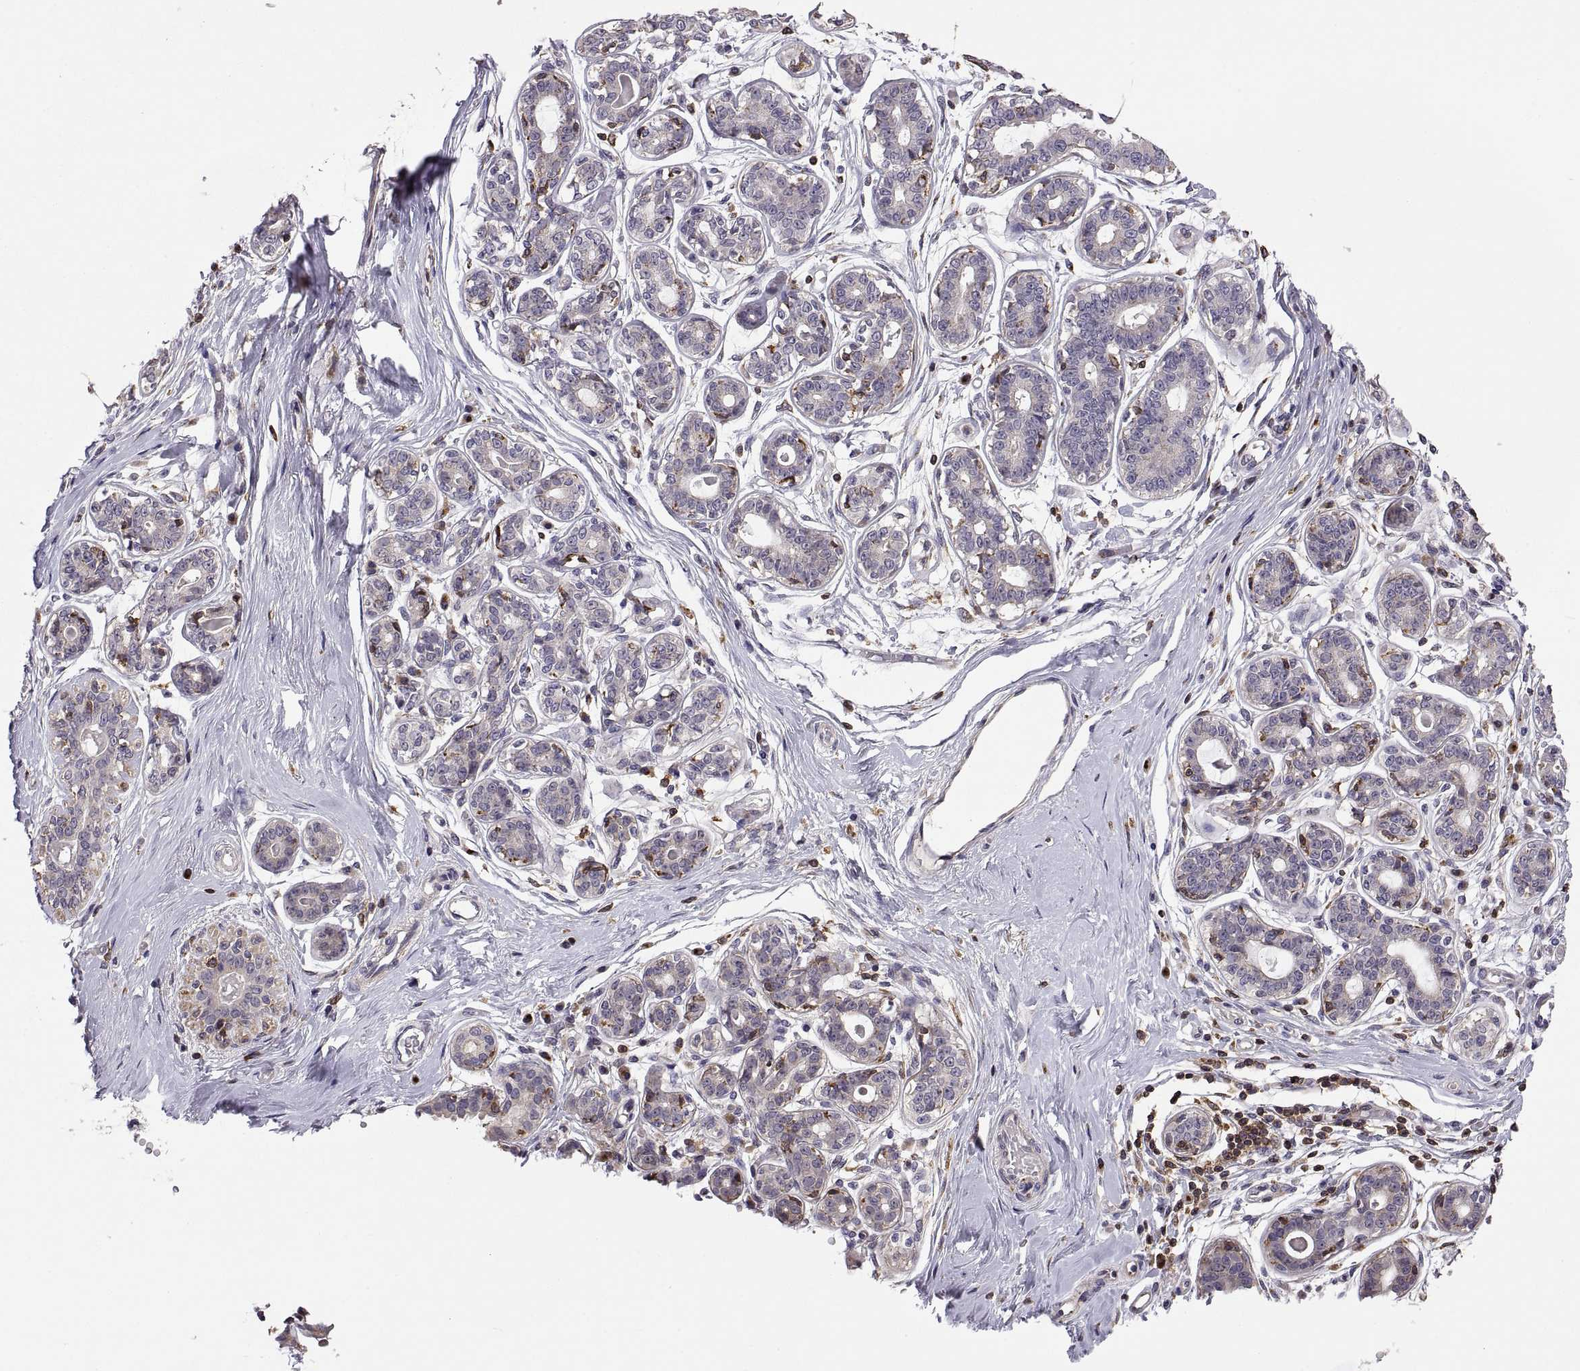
{"staining": {"intensity": "negative", "quantity": "none", "location": "none"}, "tissue": "breast", "cell_type": "Adipocytes", "image_type": "normal", "snomed": [{"axis": "morphology", "description": "Normal tissue, NOS"}, {"axis": "topography", "description": "Skin"}, {"axis": "topography", "description": "Breast"}], "caption": "The photomicrograph demonstrates no staining of adipocytes in unremarkable breast.", "gene": "ACAP1", "patient": {"sex": "female", "age": 43}}